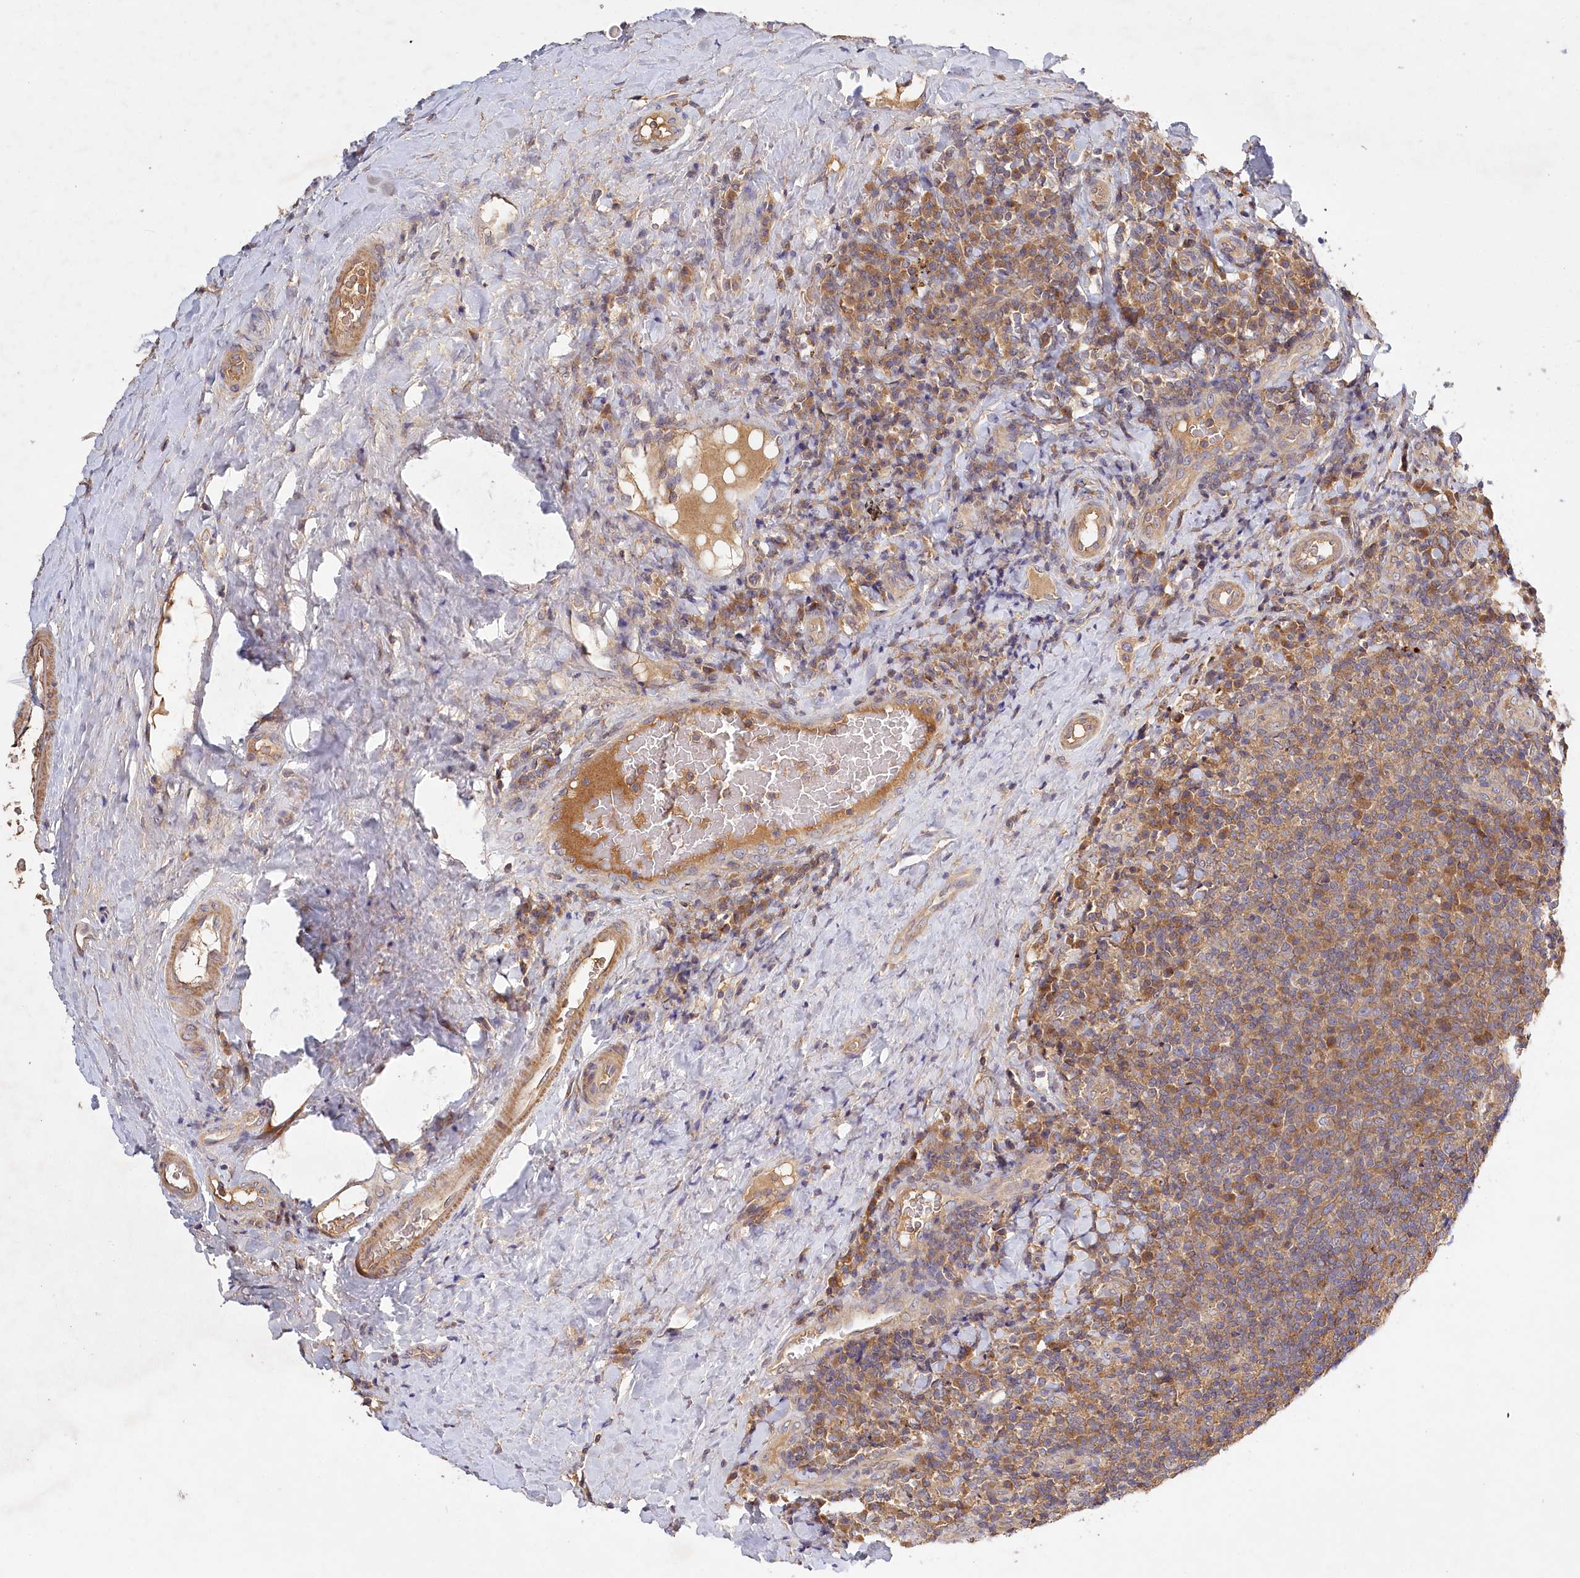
{"staining": {"intensity": "moderate", "quantity": ">75%", "location": "cytoplasmic/membranous"}, "tissue": "tonsil", "cell_type": "Germinal center cells", "image_type": "normal", "snomed": [{"axis": "morphology", "description": "Normal tissue, NOS"}, {"axis": "topography", "description": "Tonsil"}], "caption": "An image of tonsil stained for a protein reveals moderate cytoplasmic/membranous brown staining in germinal center cells. The staining was performed using DAB to visualize the protein expression in brown, while the nuclei were stained in blue with hematoxylin (Magnification: 20x).", "gene": "LSS", "patient": {"sex": "male", "age": 17}}